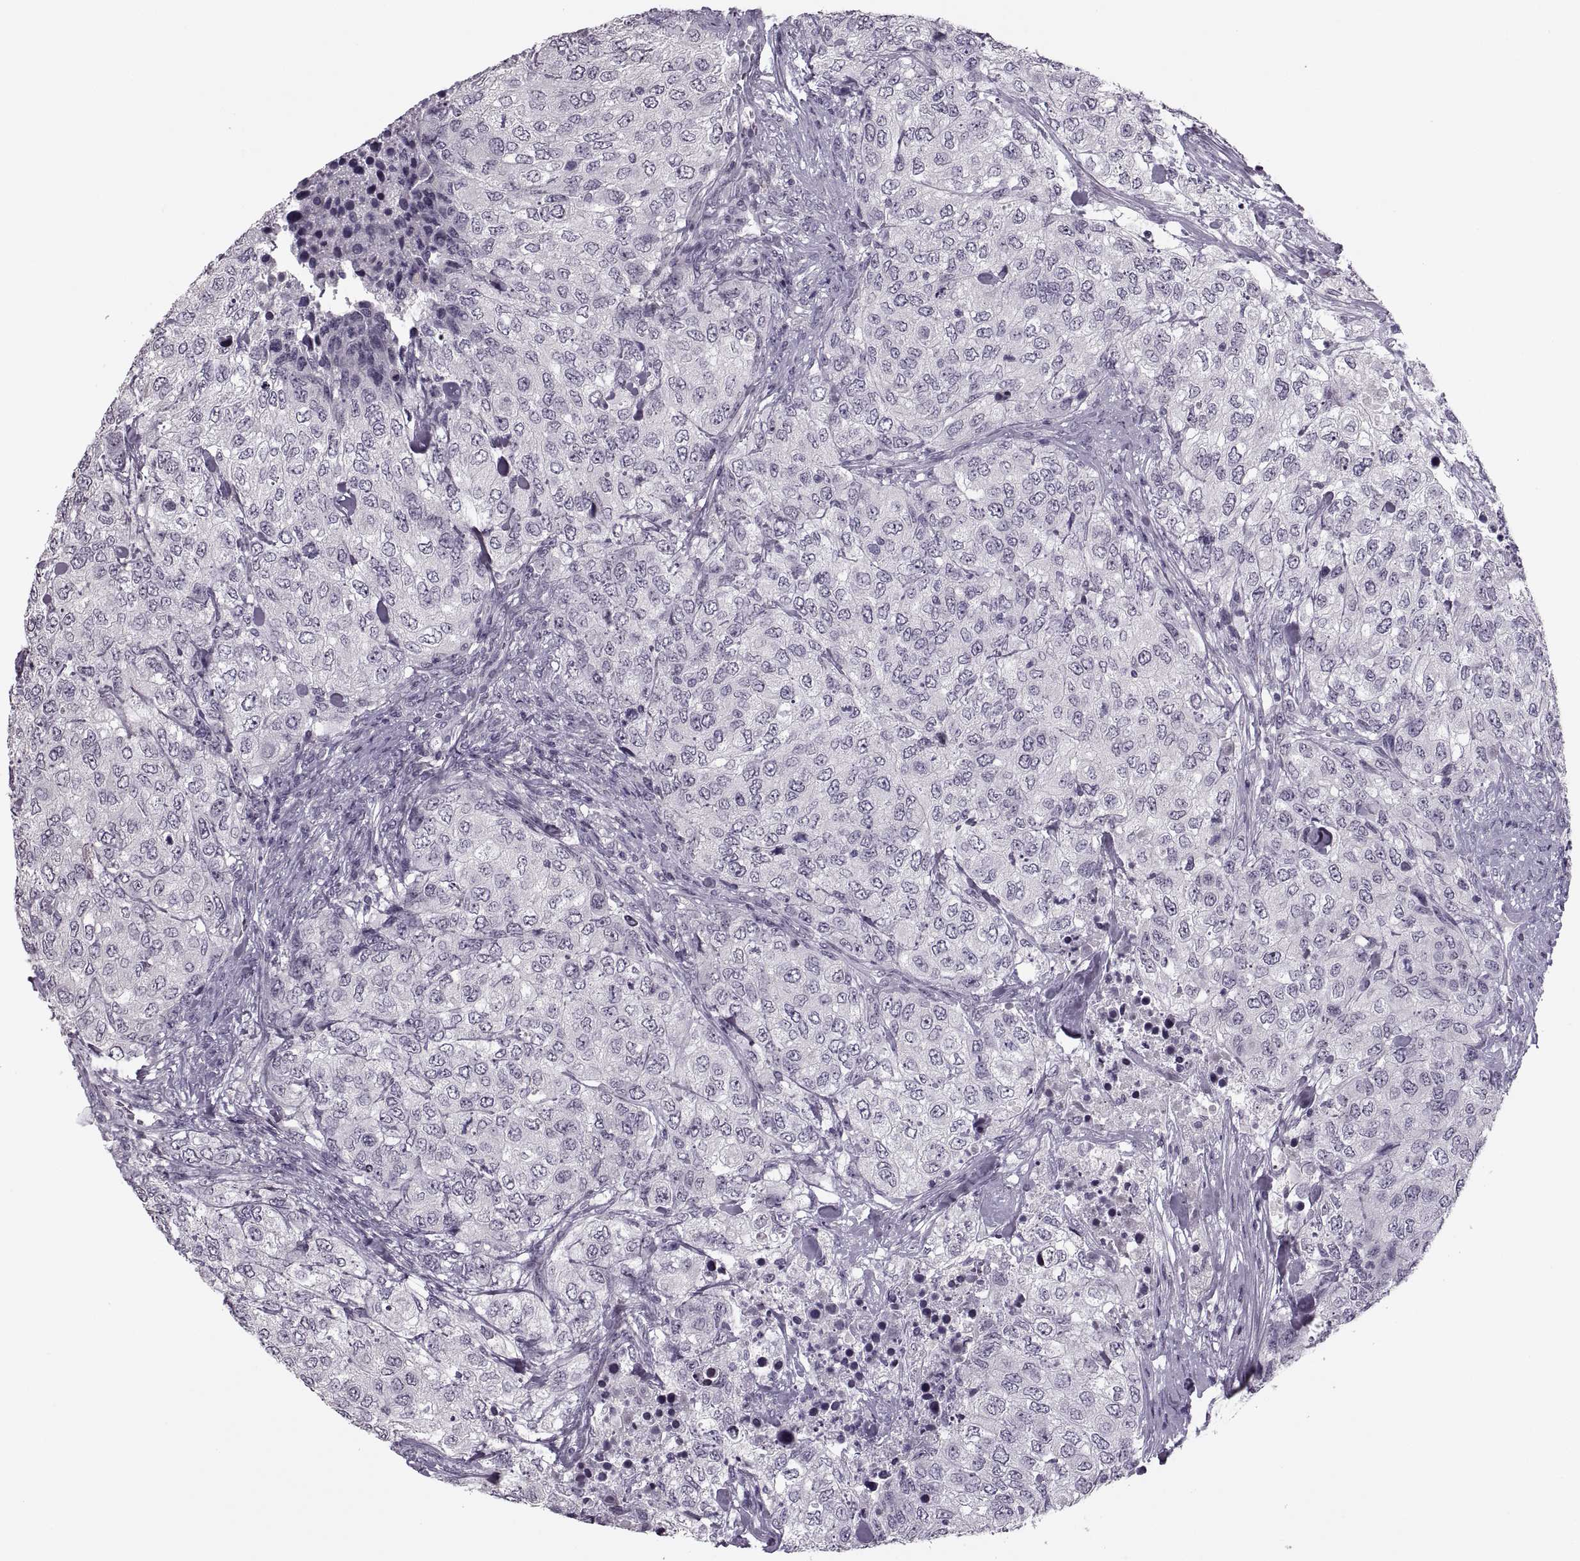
{"staining": {"intensity": "negative", "quantity": "none", "location": "none"}, "tissue": "urothelial cancer", "cell_type": "Tumor cells", "image_type": "cancer", "snomed": [{"axis": "morphology", "description": "Urothelial carcinoma, High grade"}, {"axis": "topography", "description": "Urinary bladder"}], "caption": "High power microscopy image of an IHC photomicrograph of urothelial carcinoma (high-grade), revealing no significant staining in tumor cells. (IHC, brightfield microscopy, high magnification).", "gene": "PAGE5", "patient": {"sex": "female", "age": 78}}